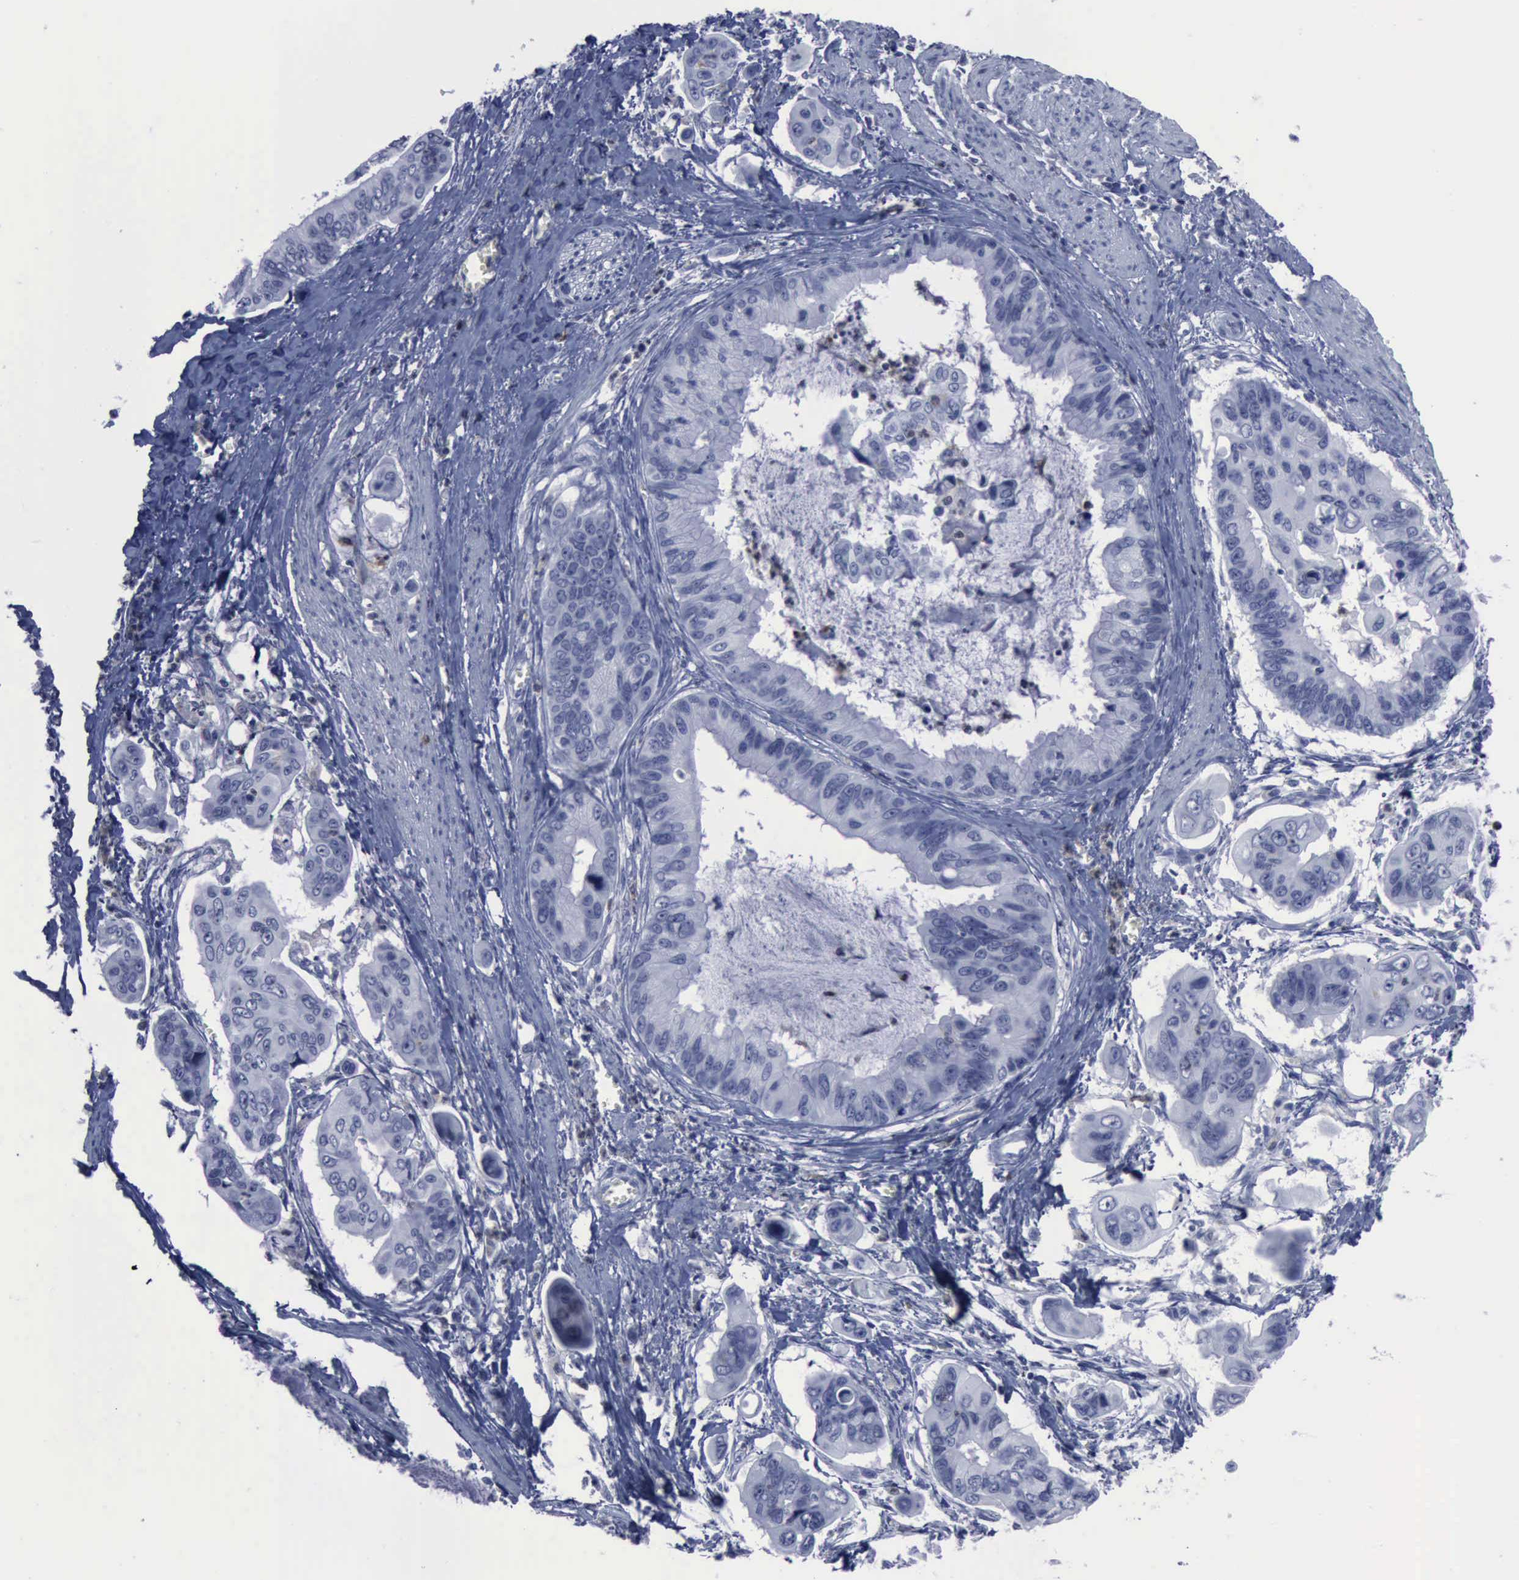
{"staining": {"intensity": "negative", "quantity": "none", "location": "none"}, "tissue": "stomach cancer", "cell_type": "Tumor cells", "image_type": "cancer", "snomed": [{"axis": "morphology", "description": "Adenocarcinoma, NOS"}, {"axis": "topography", "description": "Stomach, upper"}], "caption": "Immunohistochemistry (IHC) of human stomach cancer displays no staining in tumor cells.", "gene": "CSTA", "patient": {"sex": "male", "age": 80}}